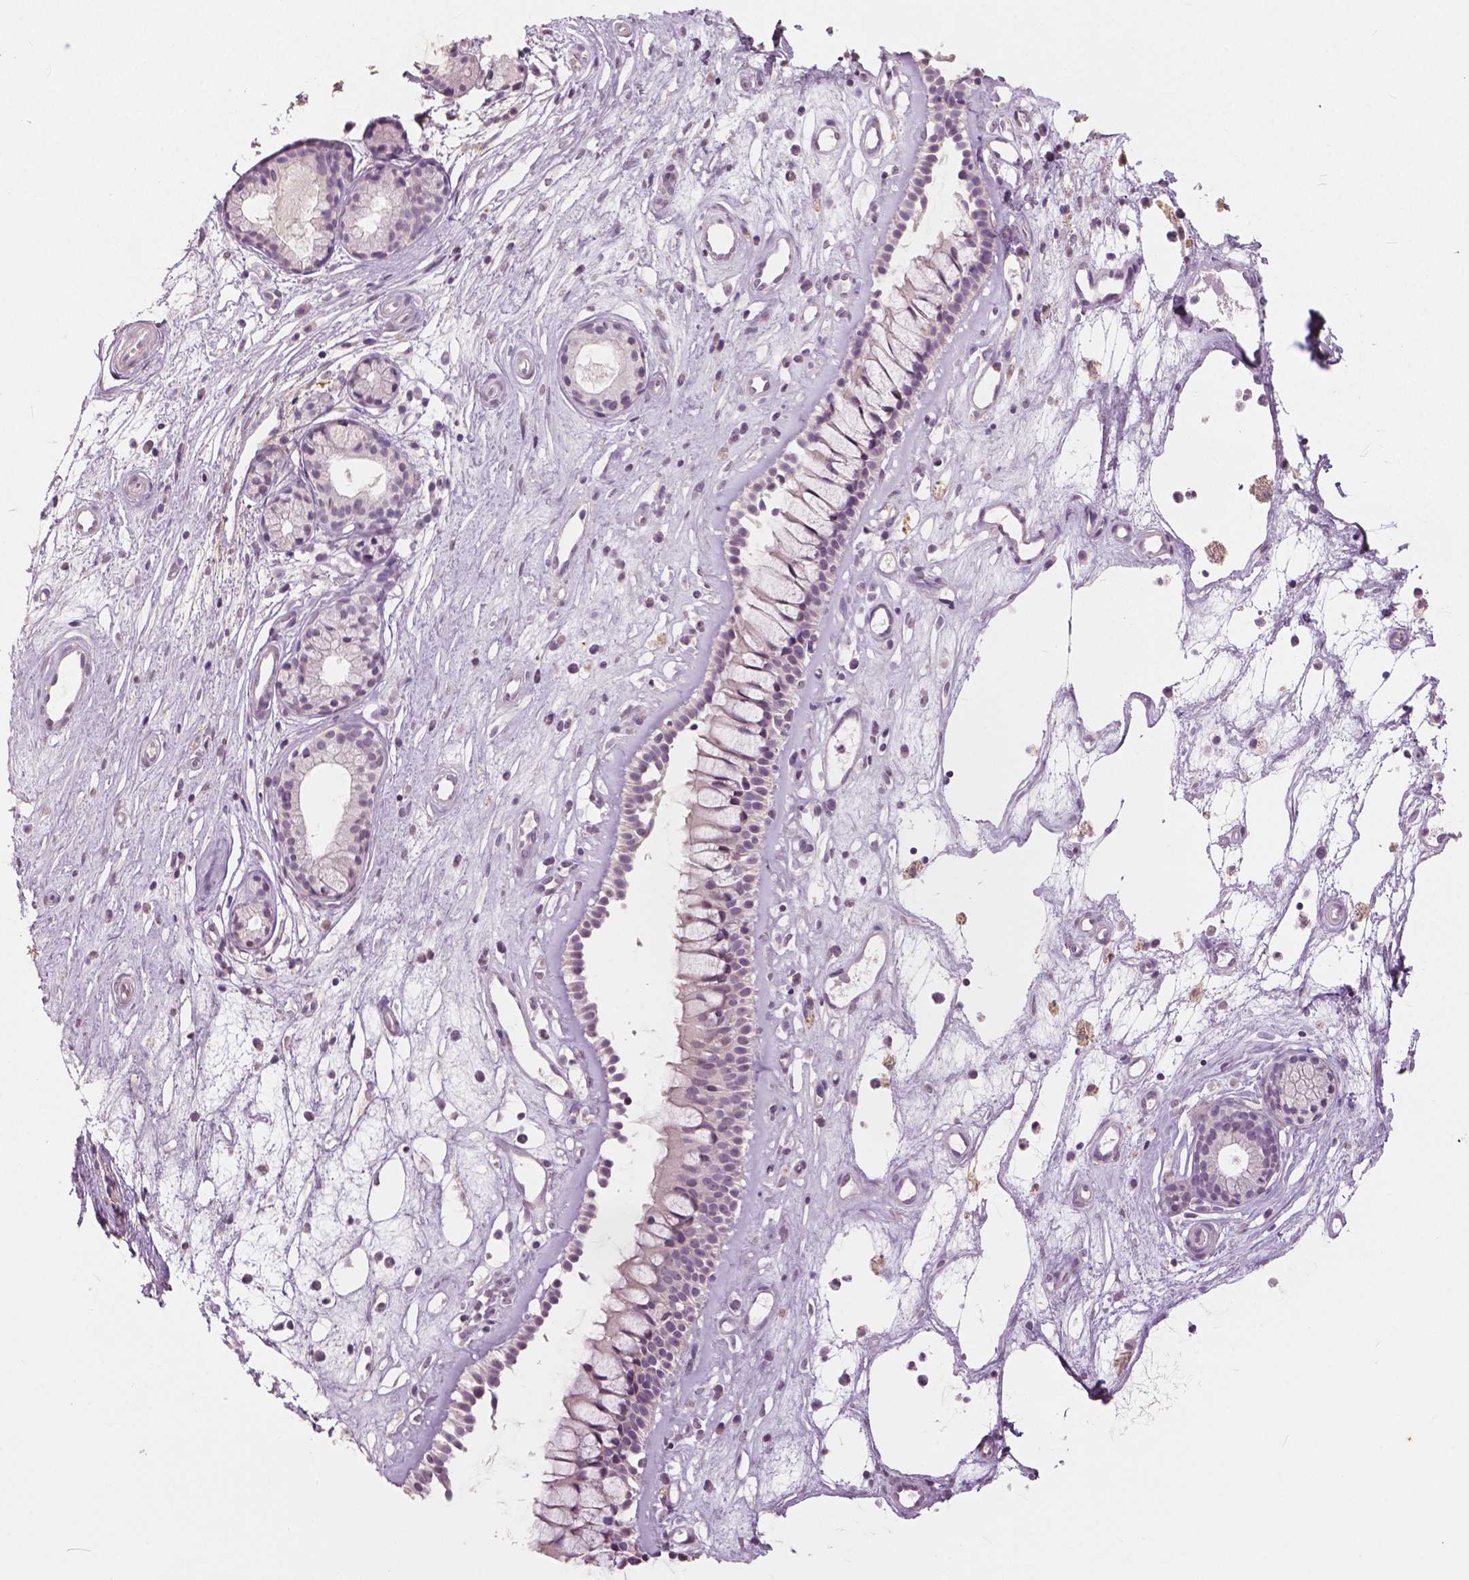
{"staining": {"intensity": "negative", "quantity": "none", "location": "none"}, "tissue": "nasopharynx", "cell_type": "Respiratory epithelial cells", "image_type": "normal", "snomed": [{"axis": "morphology", "description": "Normal tissue, NOS"}, {"axis": "topography", "description": "Nasopharynx"}], "caption": "A photomicrograph of nasopharynx stained for a protein exhibits no brown staining in respiratory epithelial cells. (DAB (3,3'-diaminobenzidine) immunohistochemistry (IHC) with hematoxylin counter stain).", "gene": "NANOG", "patient": {"sex": "female", "age": 52}}